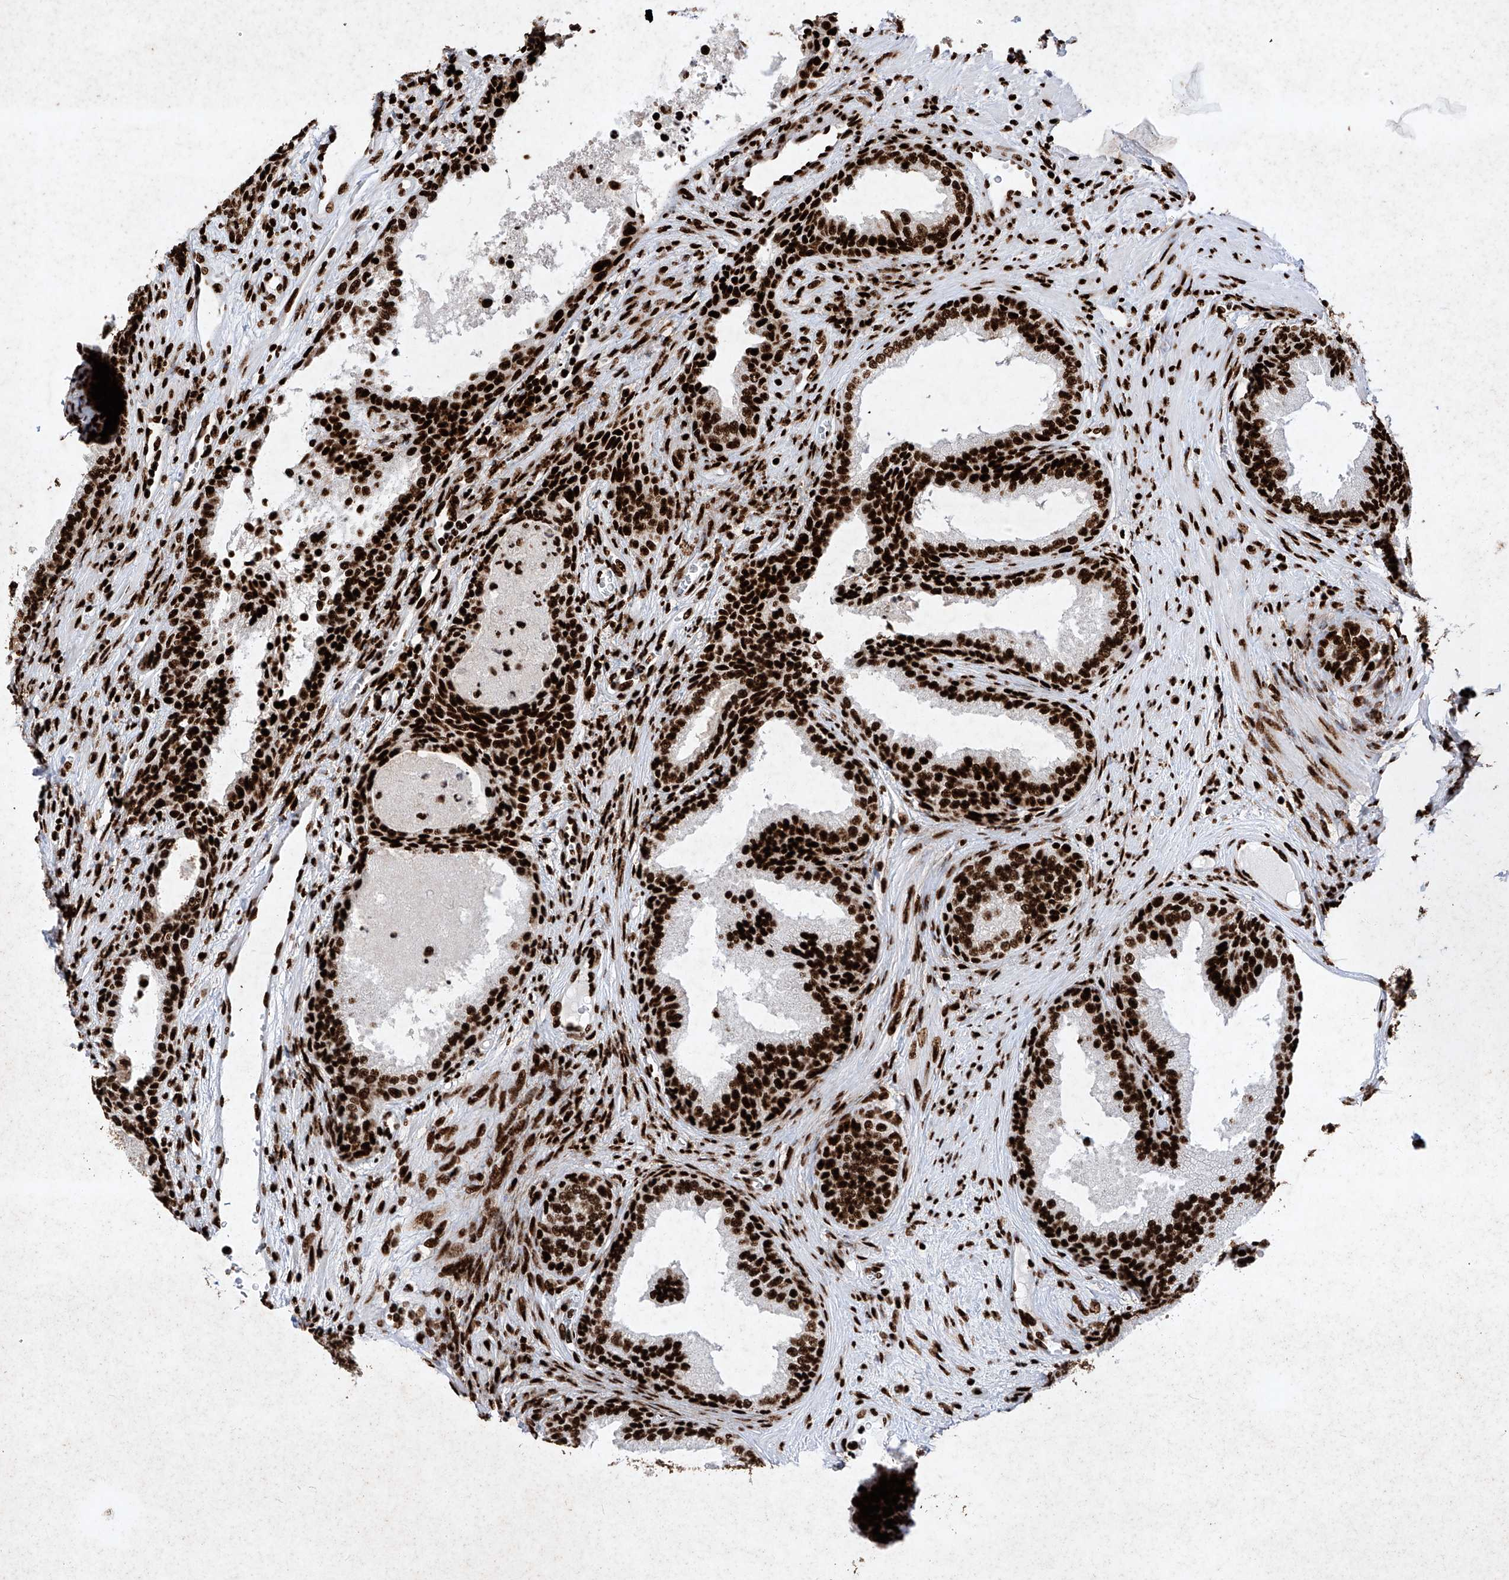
{"staining": {"intensity": "strong", "quantity": ">75%", "location": "nuclear"}, "tissue": "prostate", "cell_type": "Glandular cells", "image_type": "normal", "snomed": [{"axis": "morphology", "description": "Normal tissue, NOS"}, {"axis": "topography", "description": "Prostate"}], "caption": "Prostate stained with DAB immunohistochemistry shows high levels of strong nuclear staining in approximately >75% of glandular cells.", "gene": "SRSF6", "patient": {"sex": "male", "age": 76}}